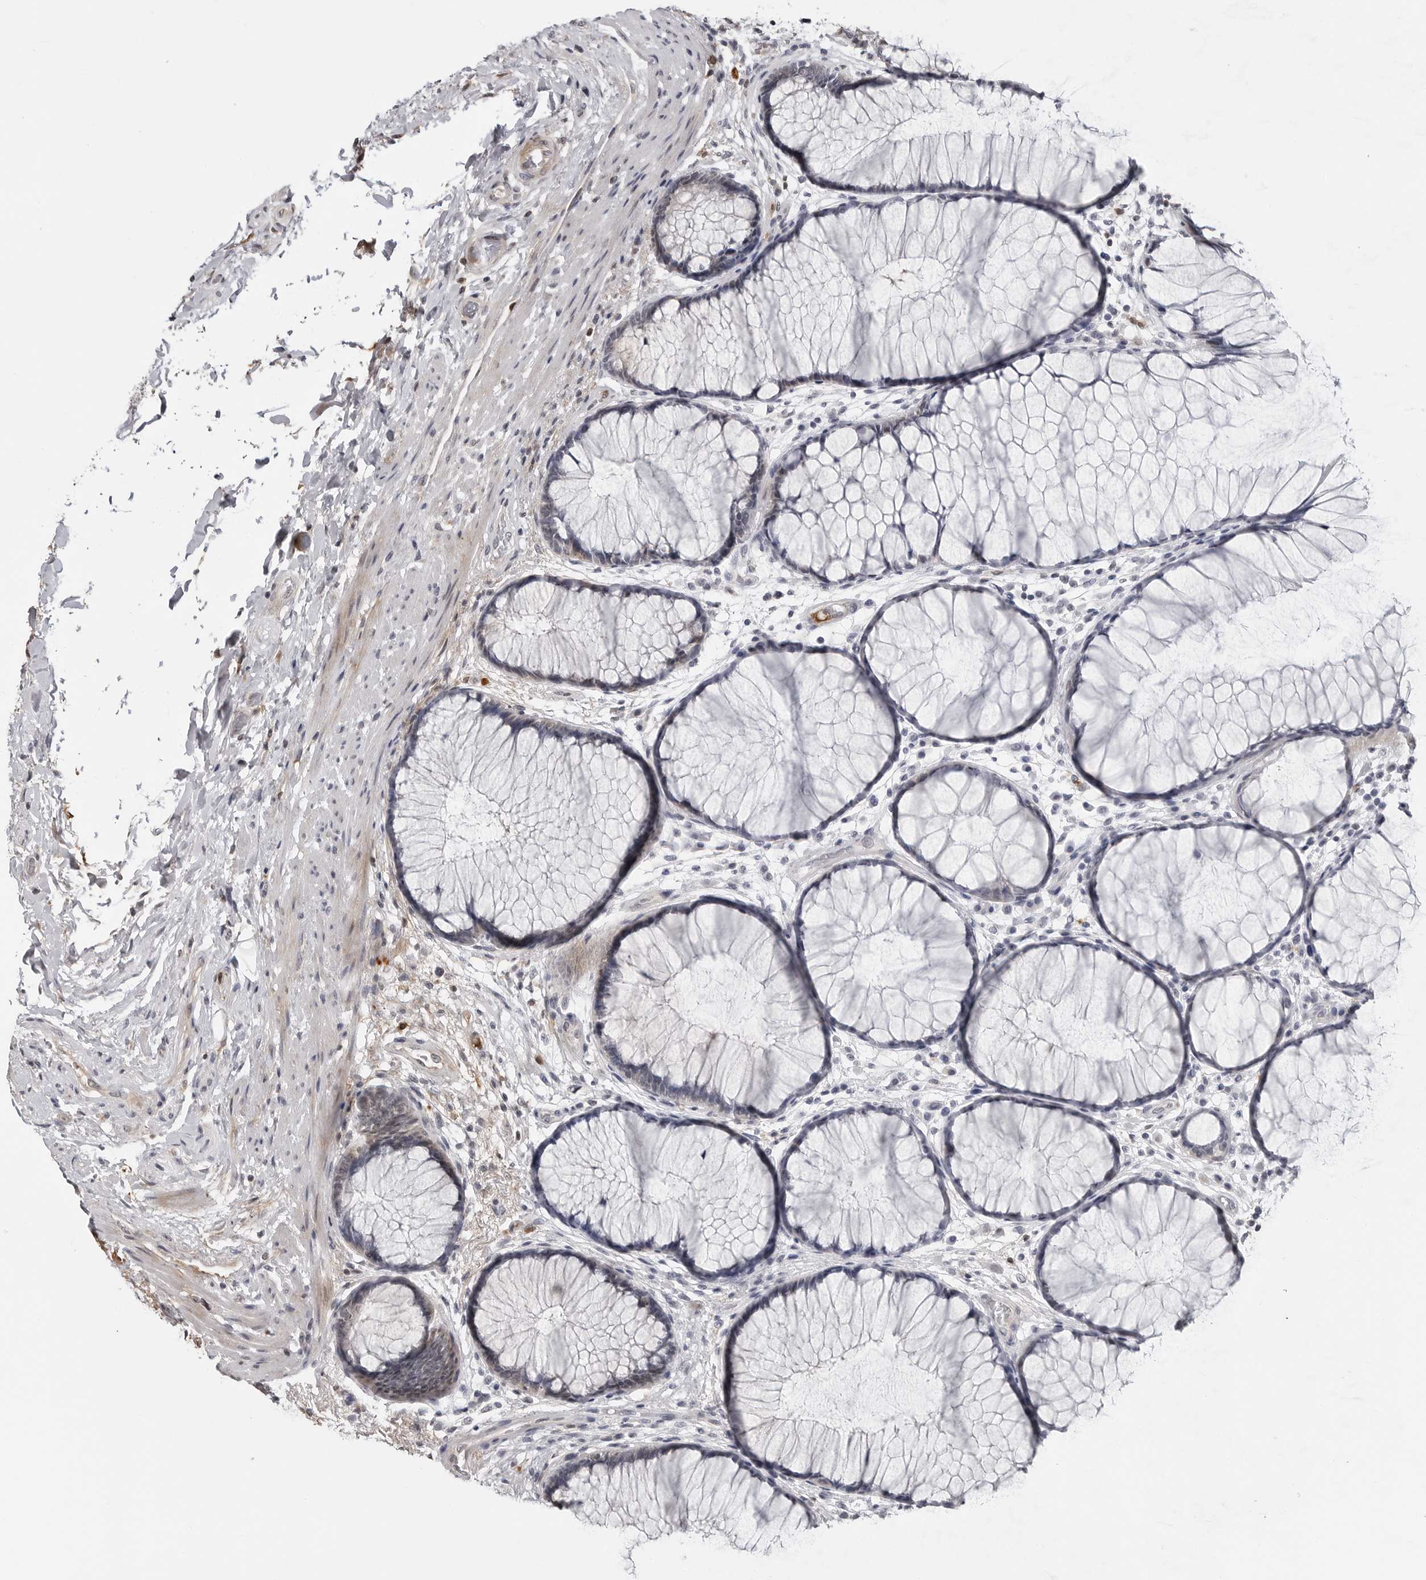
{"staining": {"intensity": "negative", "quantity": "none", "location": "none"}, "tissue": "rectum", "cell_type": "Glandular cells", "image_type": "normal", "snomed": [{"axis": "morphology", "description": "Normal tissue, NOS"}, {"axis": "topography", "description": "Rectum"}], "caption": "The image exhibits no staining of glandular cells in unremarkable rectum. The staining was performed using DAB to visualize the protein expression in brown, while the nuclei were stained in blue with hematoxylin (Magnification: 20x).", "gene": "CXCR5", "patient": {"sex": "male", "age": 51}}